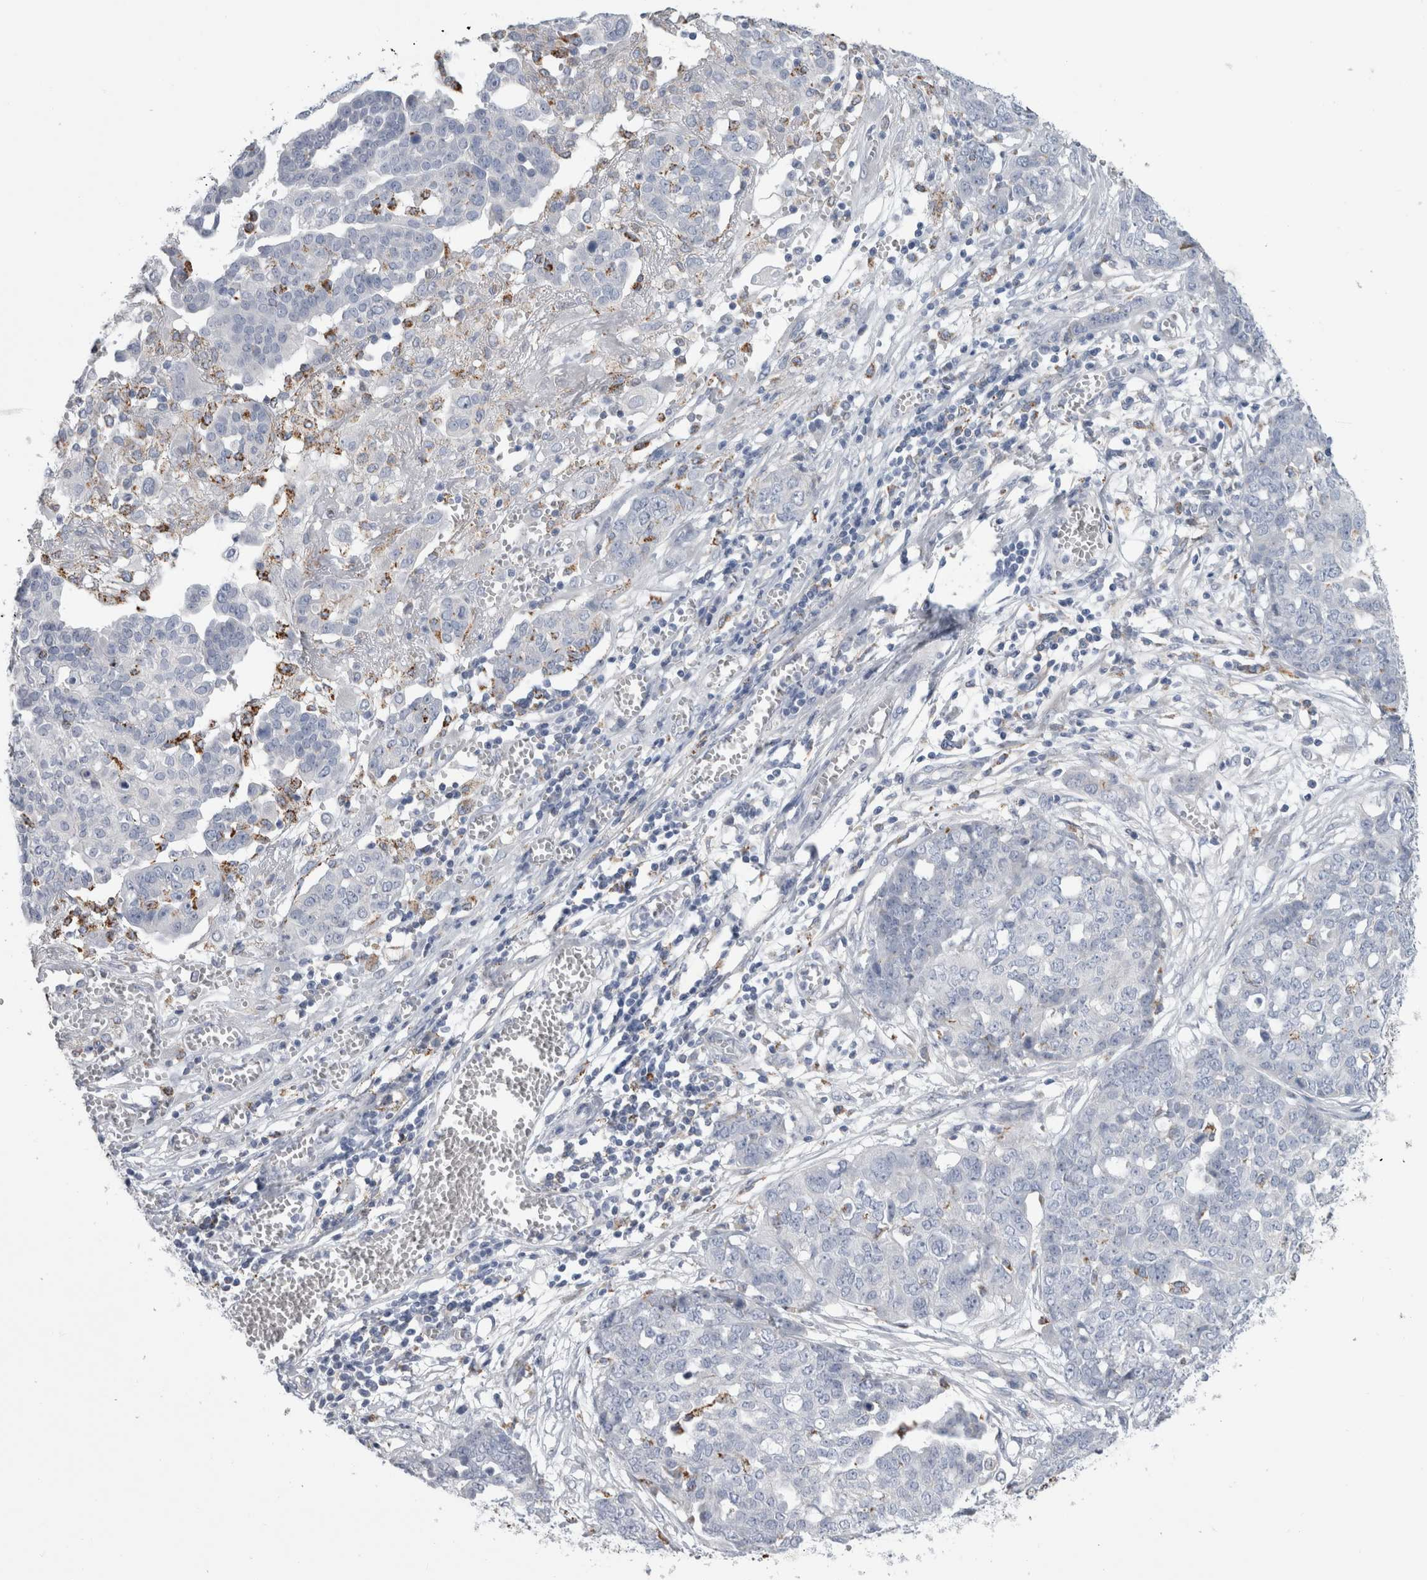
{"staining": {"intensity": "negative", "quantity": "none", "location": "none"}, "tissue": "ovarian cancer", "cell_type": "Tumor cells", "image_type": "cancer", "snomed": [{"axis": "morphology", "description": "Cystadenocarcinoma, serous, NOS"}, {"axis": "topography", "description": "Soft tissue"}, {"axis": "topography", "description": "Ovary"}], "caption": "There is no significant staining in tumor cells of ovarian serous cystadenocarcinoma.", "gene": "GATM", "patient": {"sex": "female", "age": 57}}